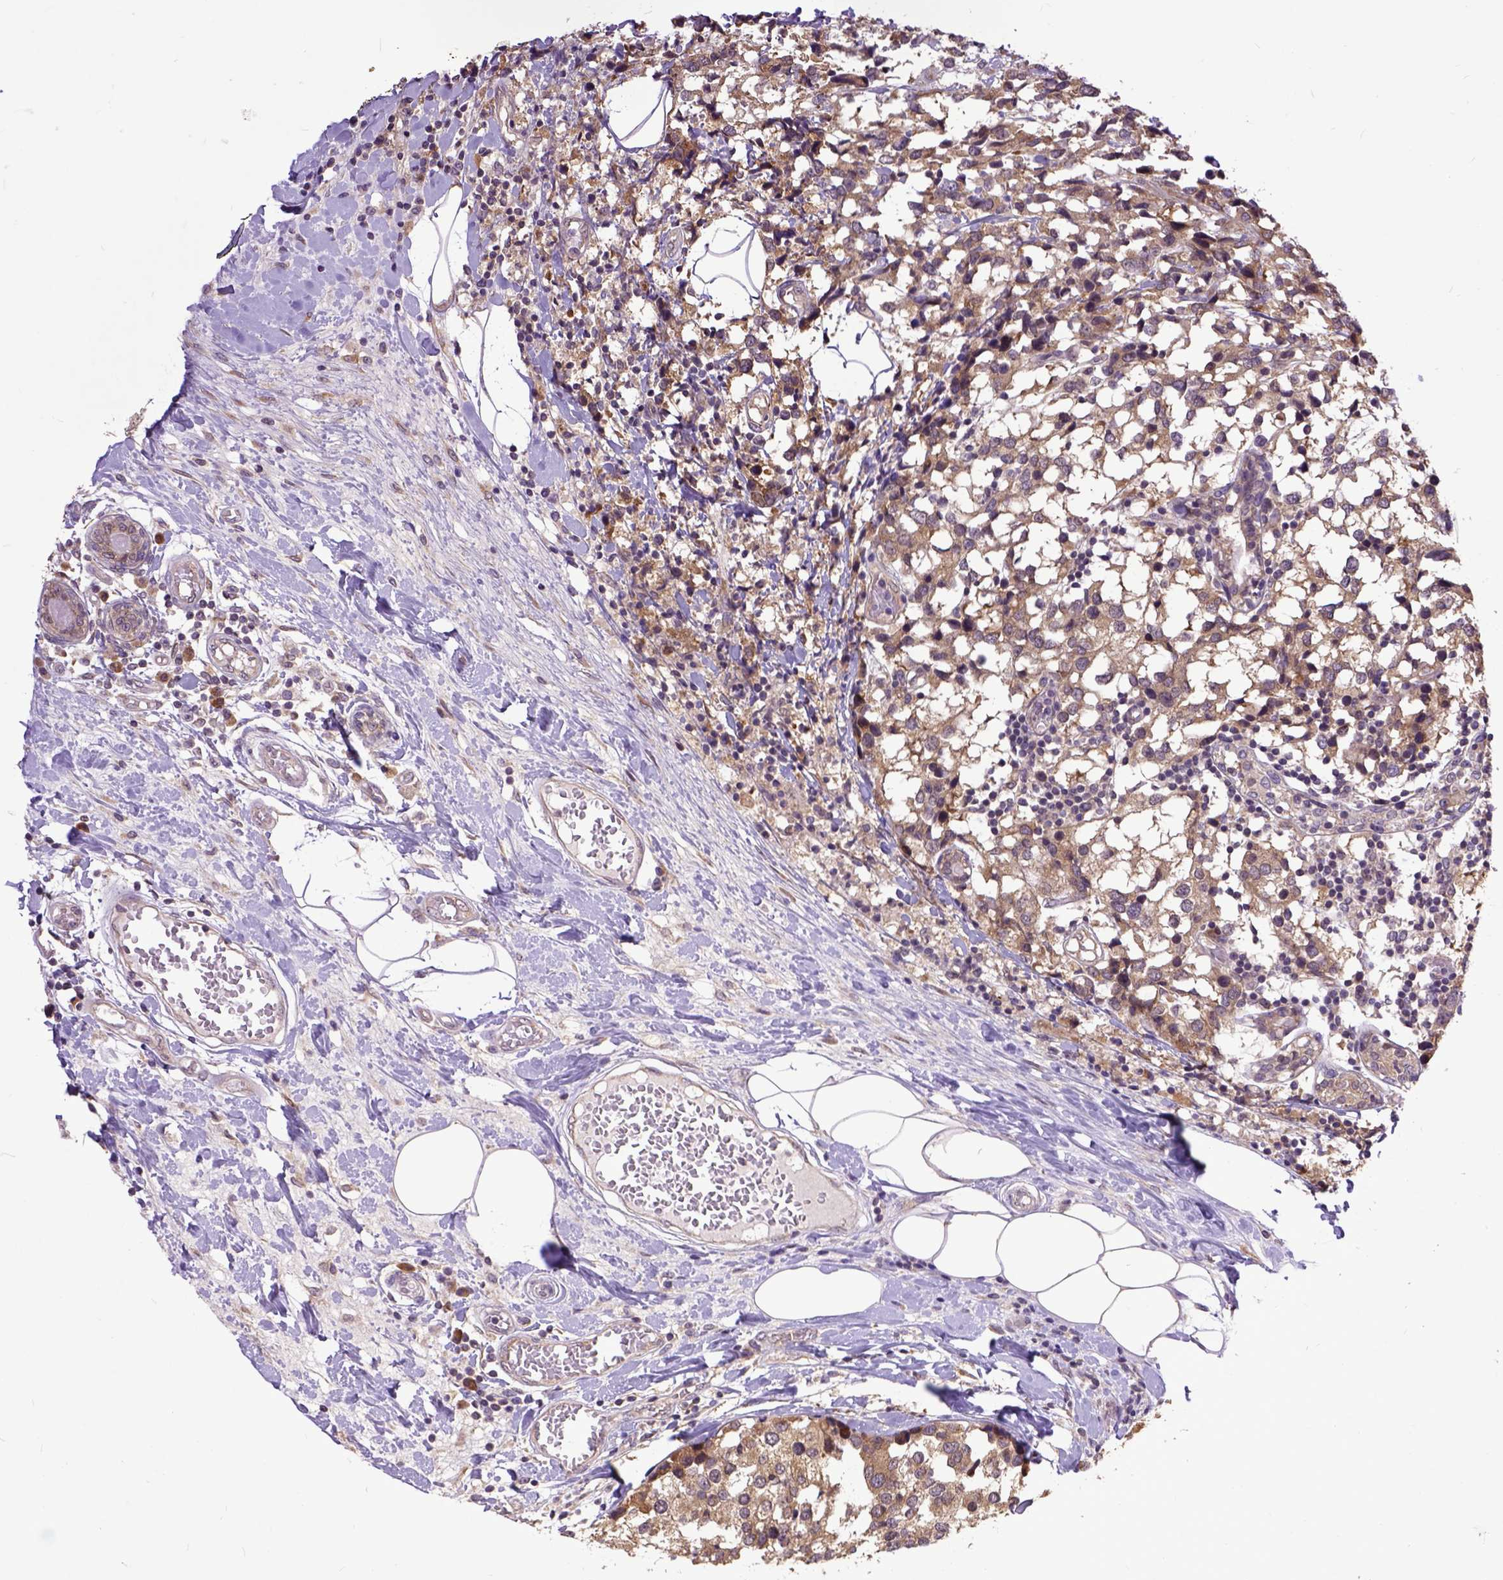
{"staining": {"intensity": "moderate", "quantity": ">75%", "location": "cytoplasmic/membranous"}, "tissue": "breast cancer", "cell_type": "Tumor cells", "image_type": "cancer", "snomed": [{"axis": "morphology", "description": "Lobular carcinoma"}, {"axis": "topography", "description": "Breast"}], "caption": "Protein staining displays moderate cytoplasmic/membranous expression in approximately >75% of tumor cells in breast cancer.", "gene": "ARL1", "patient": {"sex": "female", "age": 59}}